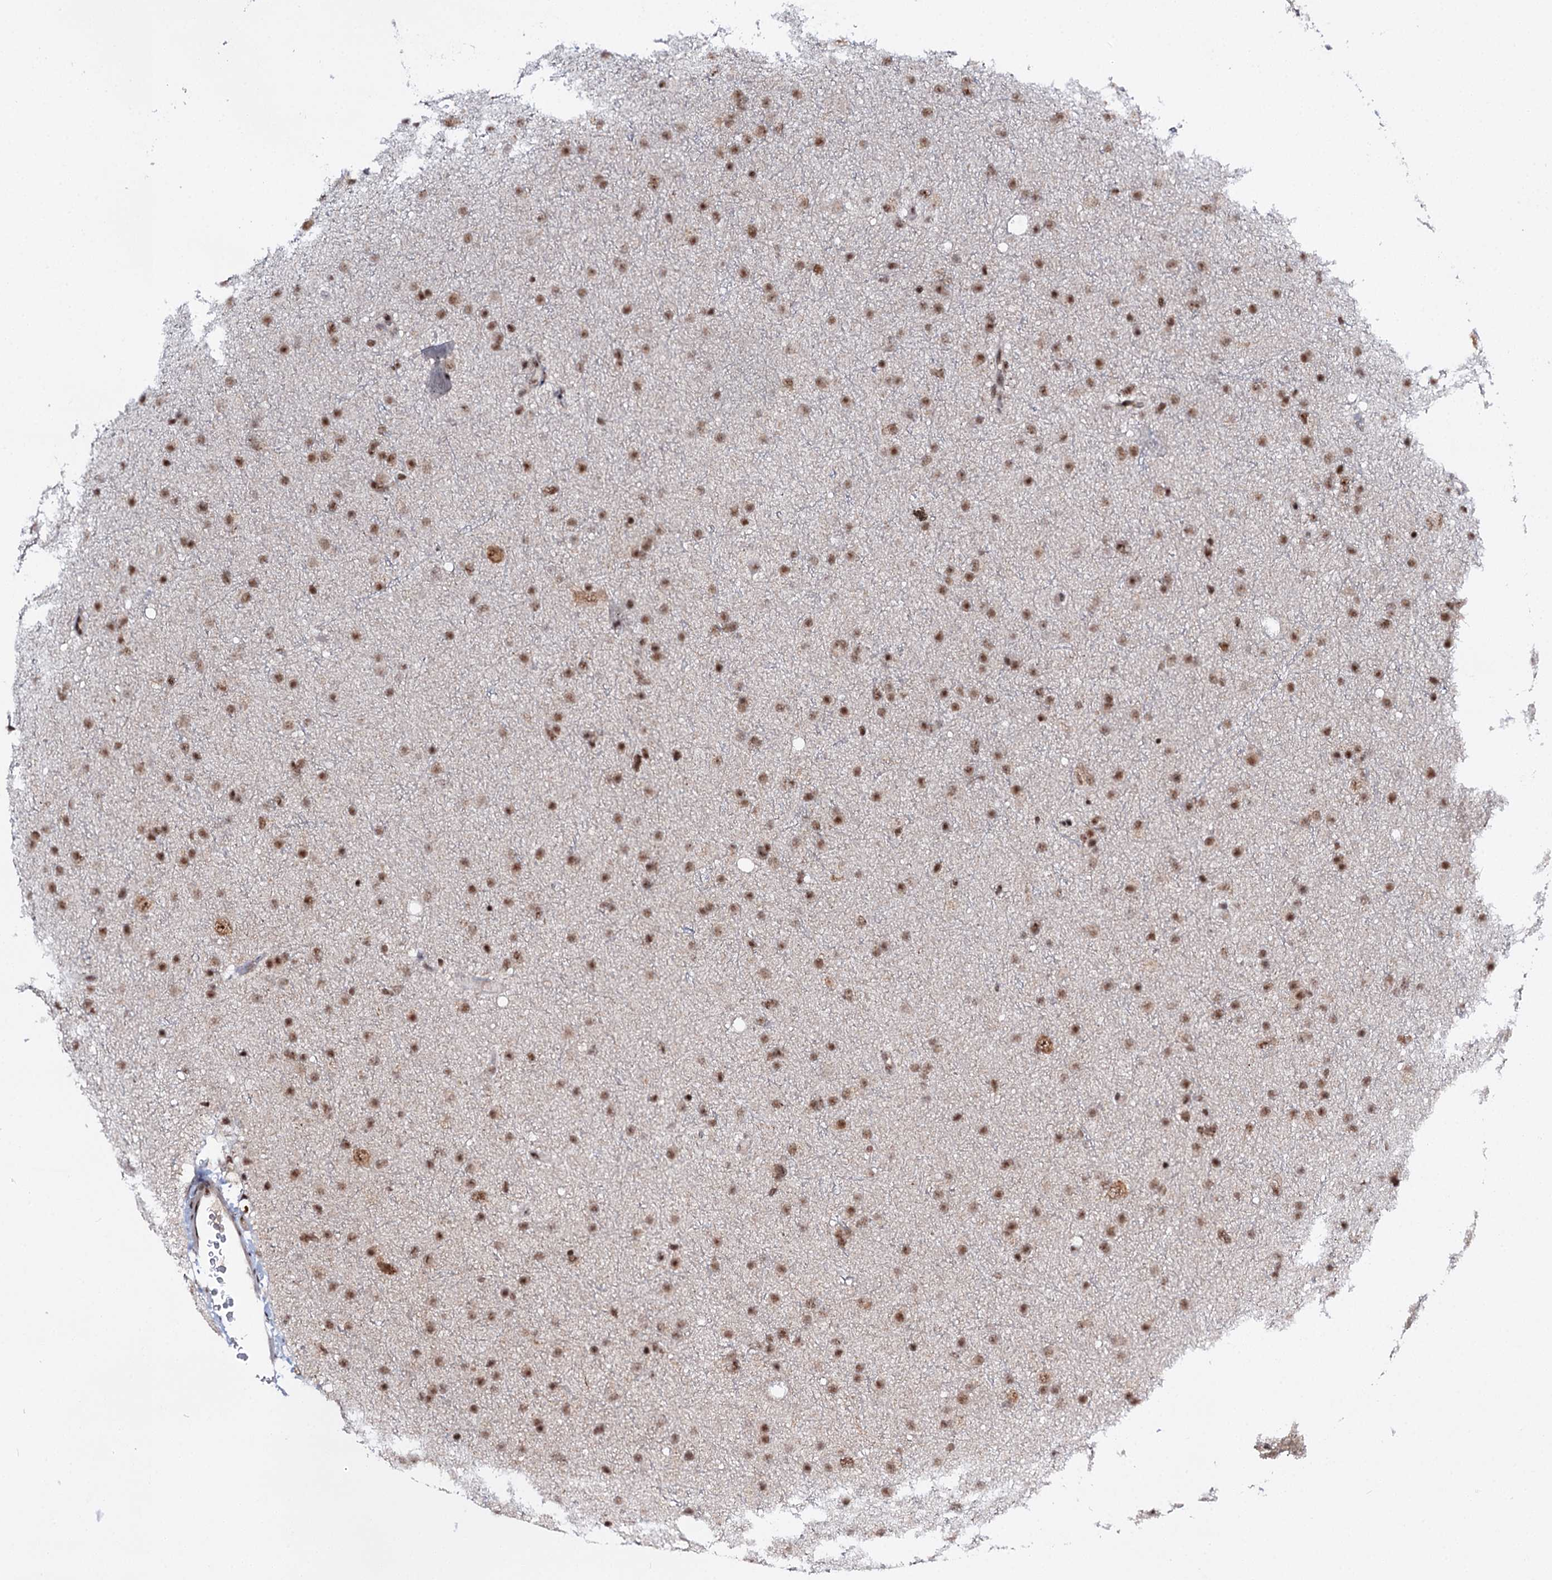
{"staining": {"intensity": "moderate", "quantity": ">75%", "location": "nuclear"}, "tissue": "glioma", "cell_type": "Tumor cells", "image_type": "cancer", "snomed": [{"axis": "morphology", "description": "Glioma, malignant, Low grade"}, {"axis": "topography", "description": "Cerebral cortex"}], "caption": "Moderate nuclear protein expression is present in approximately >75% of tumor cells in malignant glioma (low-grade).", "gene": "BUD13", "patient": {"sex": "female", "age": 39}}